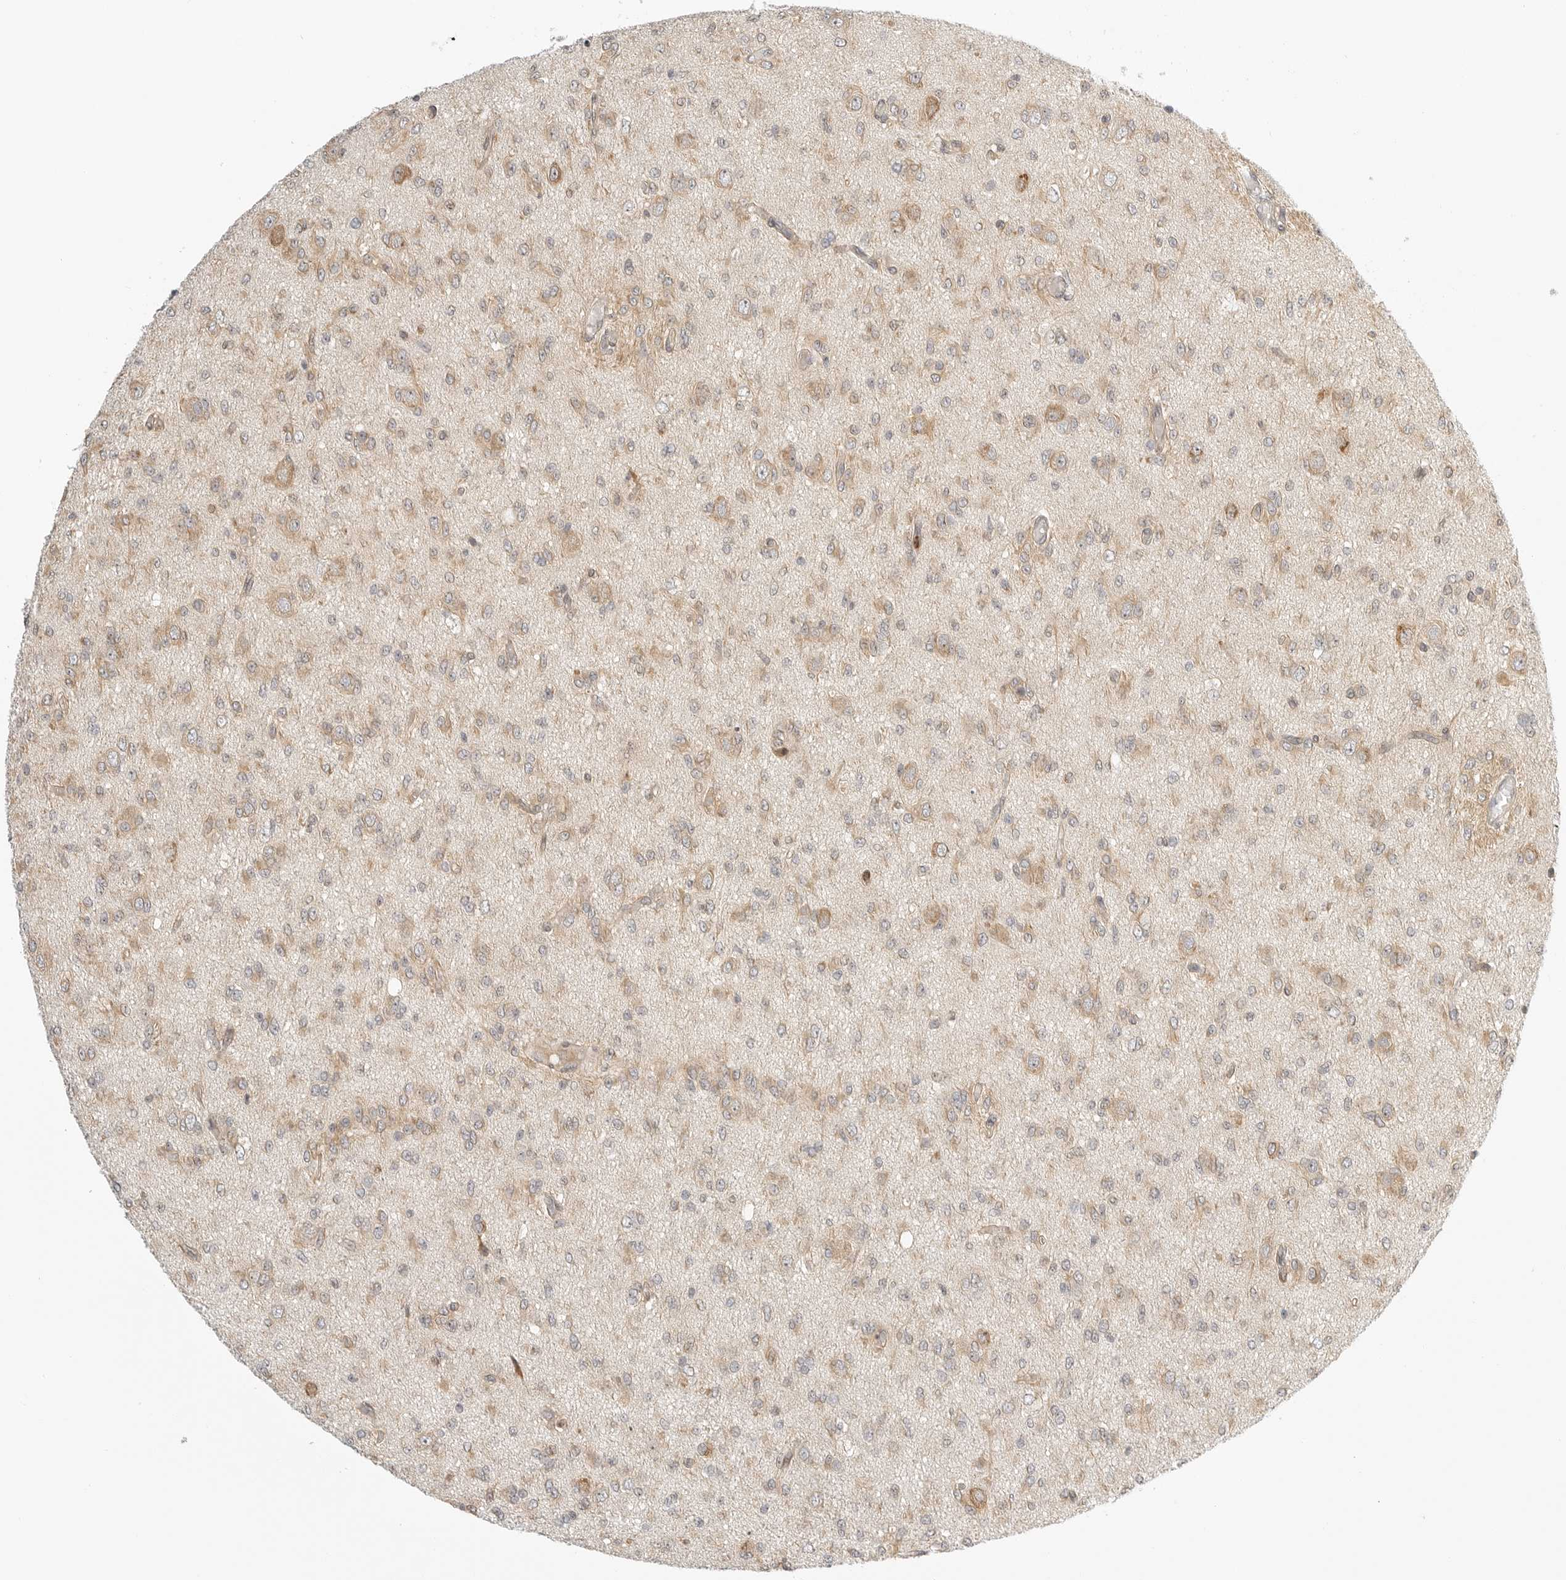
{"staining": {"intensity": "weak", "quantity": "<25%", "location": "cytoplasmic/membranous"}, "tissue": "glioma", "cell_type": "Tumor cells", "image_type": "cancer", "snomed": [{"axis": "morphology", "description": "Glioma, malignant, High grade"}, {"axis": "topography", "description": "Brain"}], "caption": "This is an immunohistochemistry (IHC) photomicrograph of malignant glioma (high-grade). There is no expression in tumor cells.", "gene": "DSCC1", "patient": {"sex": "female", "age": 59}}